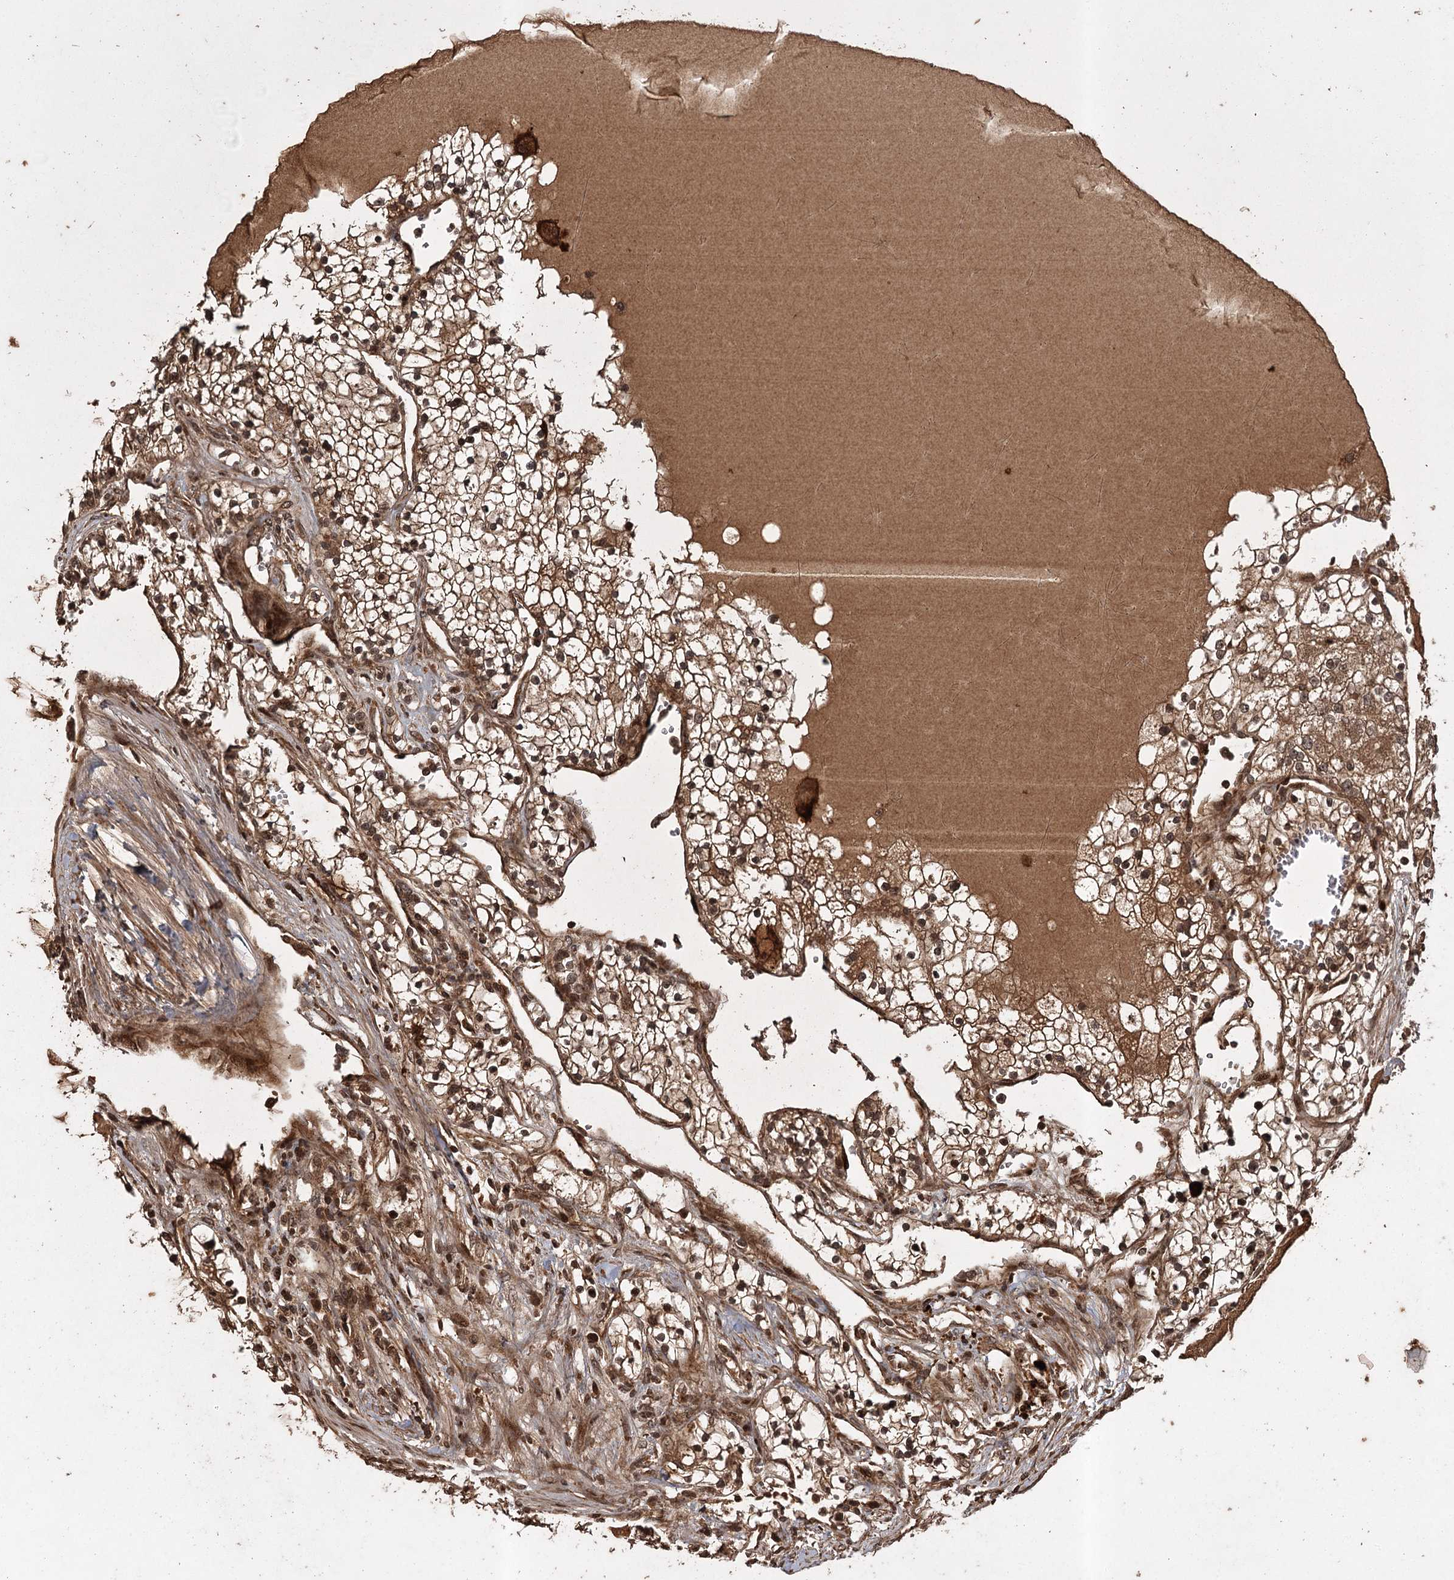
{"staining": {"intensity": "moderate", "quantity": ">75%", "location": "cytoplasmic/membranous"}, "tissue": "renal cancer", "cell_type": "Tumor cells", "image_type": "cancer", "snomed": [{"axis": "morphology", "description": "Normal tissue, NOS"}, {"axis": "morphology", "description": "Adenocarcinoma, NOS"}, {"axis": "topography", "description": "Kidney"}], "caption": "Renal cancer stained with a brown dye demonstrates moderate cytoplasmic/membranous positive expression in approximately >75% of tumor cells.", "gene": "RPAP3", "patient": {"sex": "male", "age": 68}}